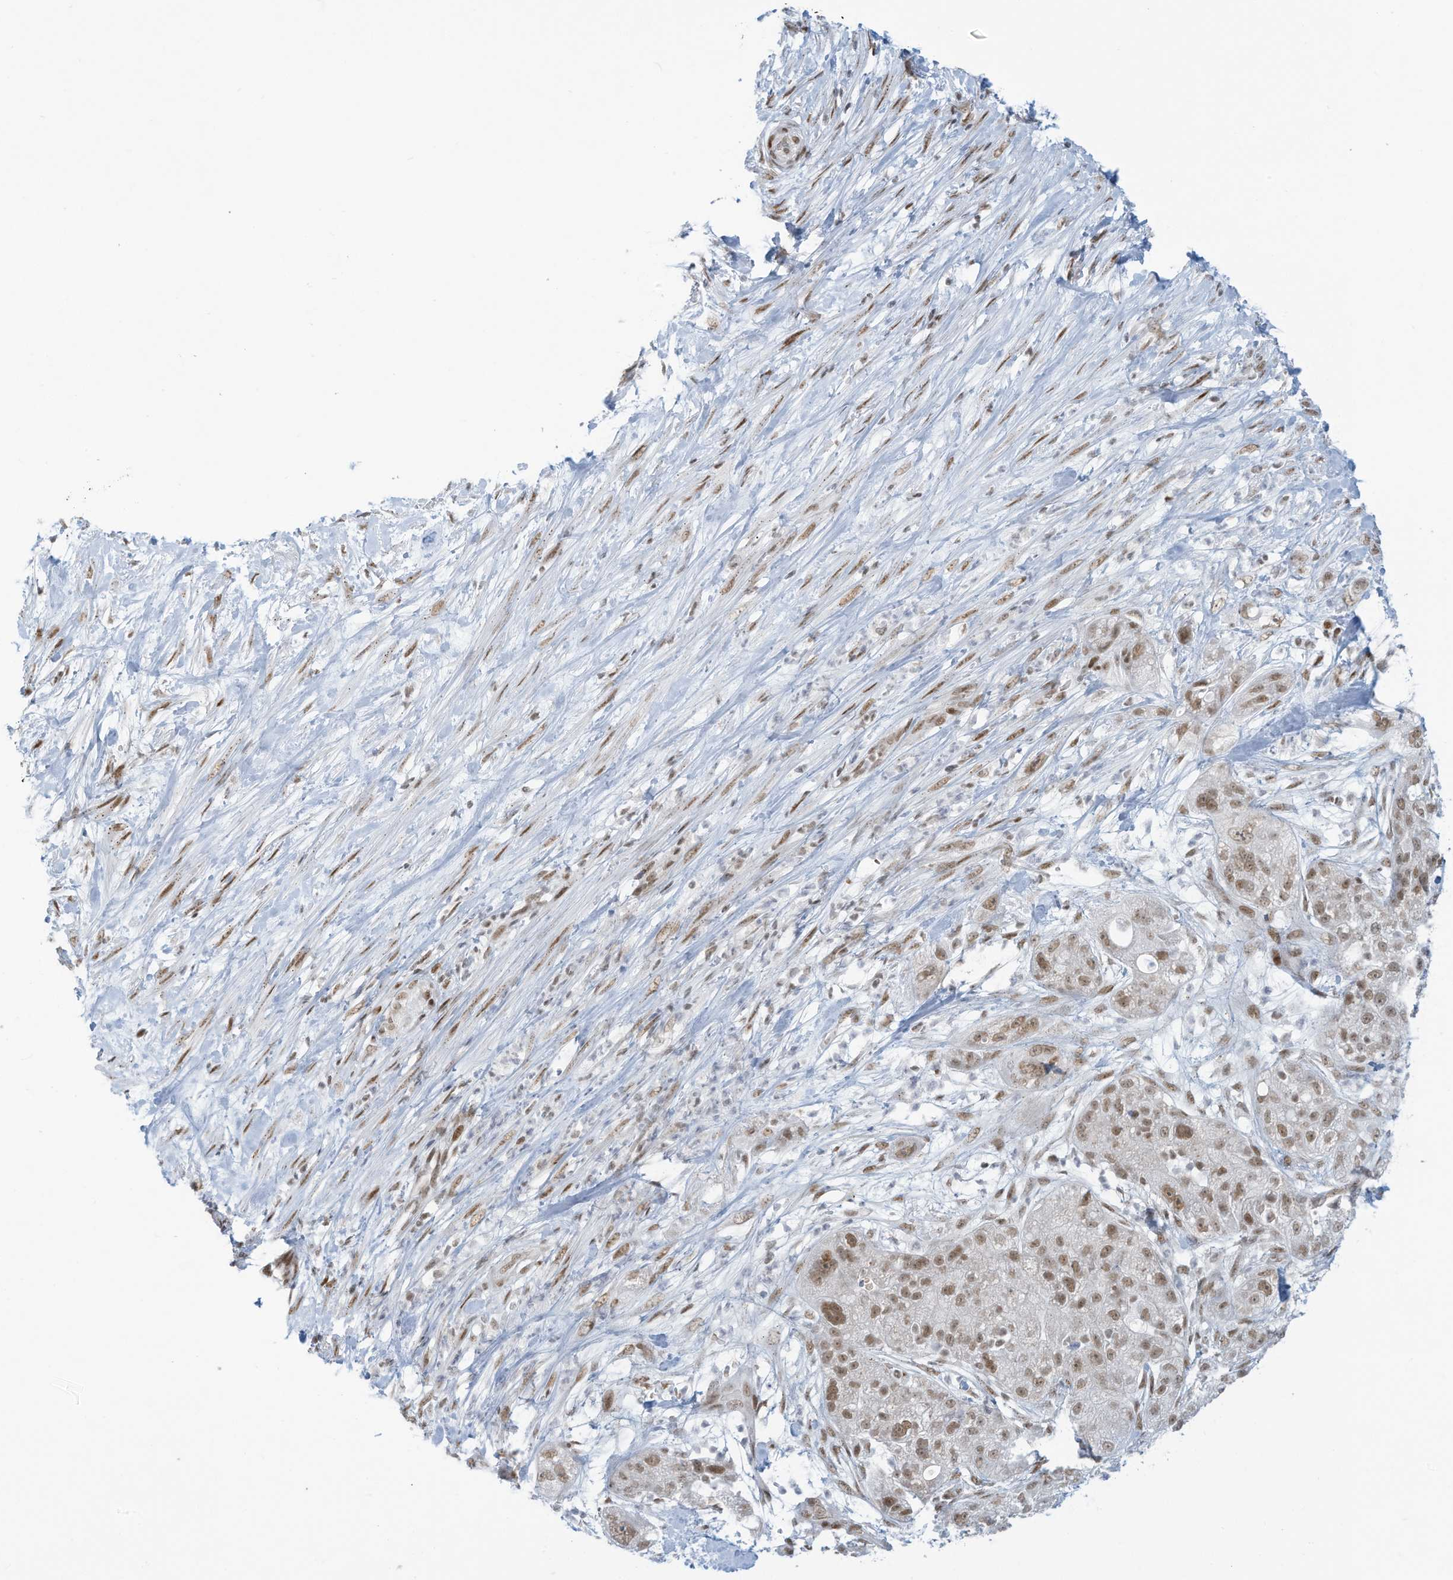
{"staining": {"intensity": "moderate", "quantity": ">75%", "location": "nuclear"}, "tissue": "pancreatic cancer", "cell_type": "Tumor cells", "image_type": "cancer", "snomed": [{"axis": "morphology", "description": "Adenocarcinoma, NOS"}, {"axis": "topography", "description": "Pancreas"}], "caption": "Human pancreatic cancer stained with a brown dye exhibits moderate nuclear positive staining in approximately >75% of tumor cells.", "gene": "ECT2L", "patient": {"sex": "female", "age": 78}}